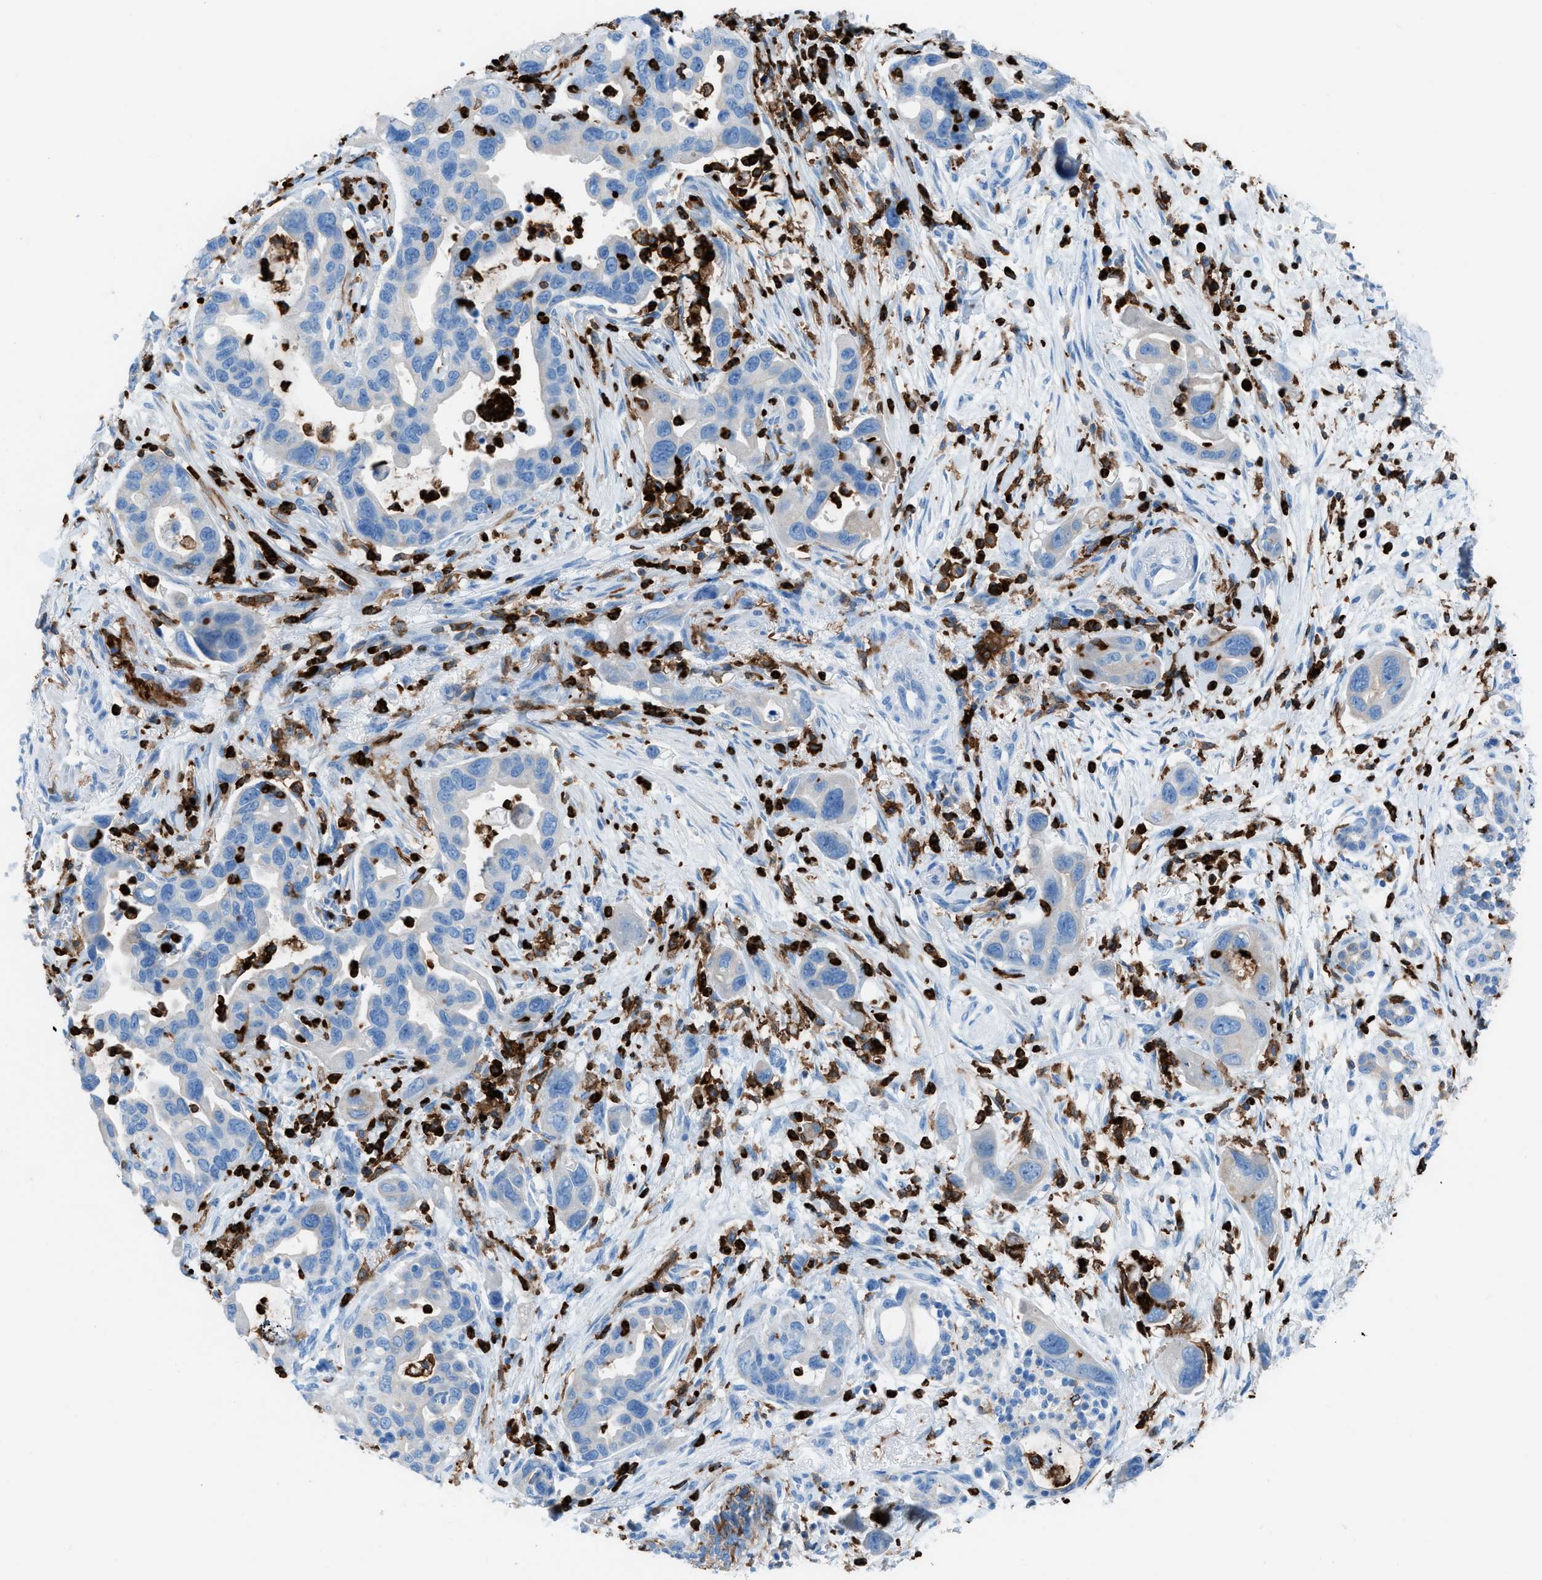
{"staining": {"intensity": "negative", "quantity": "none", "location": "none"}, "tissue": "pancreatic cancer", "cell_type": "Tumor cells", "image_type": "cancer", "snomed": [{"axis": "morphology", "description": "Normal tissue, NOS"}, {"axis": "morphology", "description": "Adenocarcinoma, NOS"}, {"axis": "topography", "description": "Pancreas"}], "caption": "A high-resolution histopathology image shows immunohistochemistry staining of pancreatic cancer, which exhibits no significant expression in tumor cells.", "gene": "ITGB2", "patient": {"sex": "female", "age": 71}}